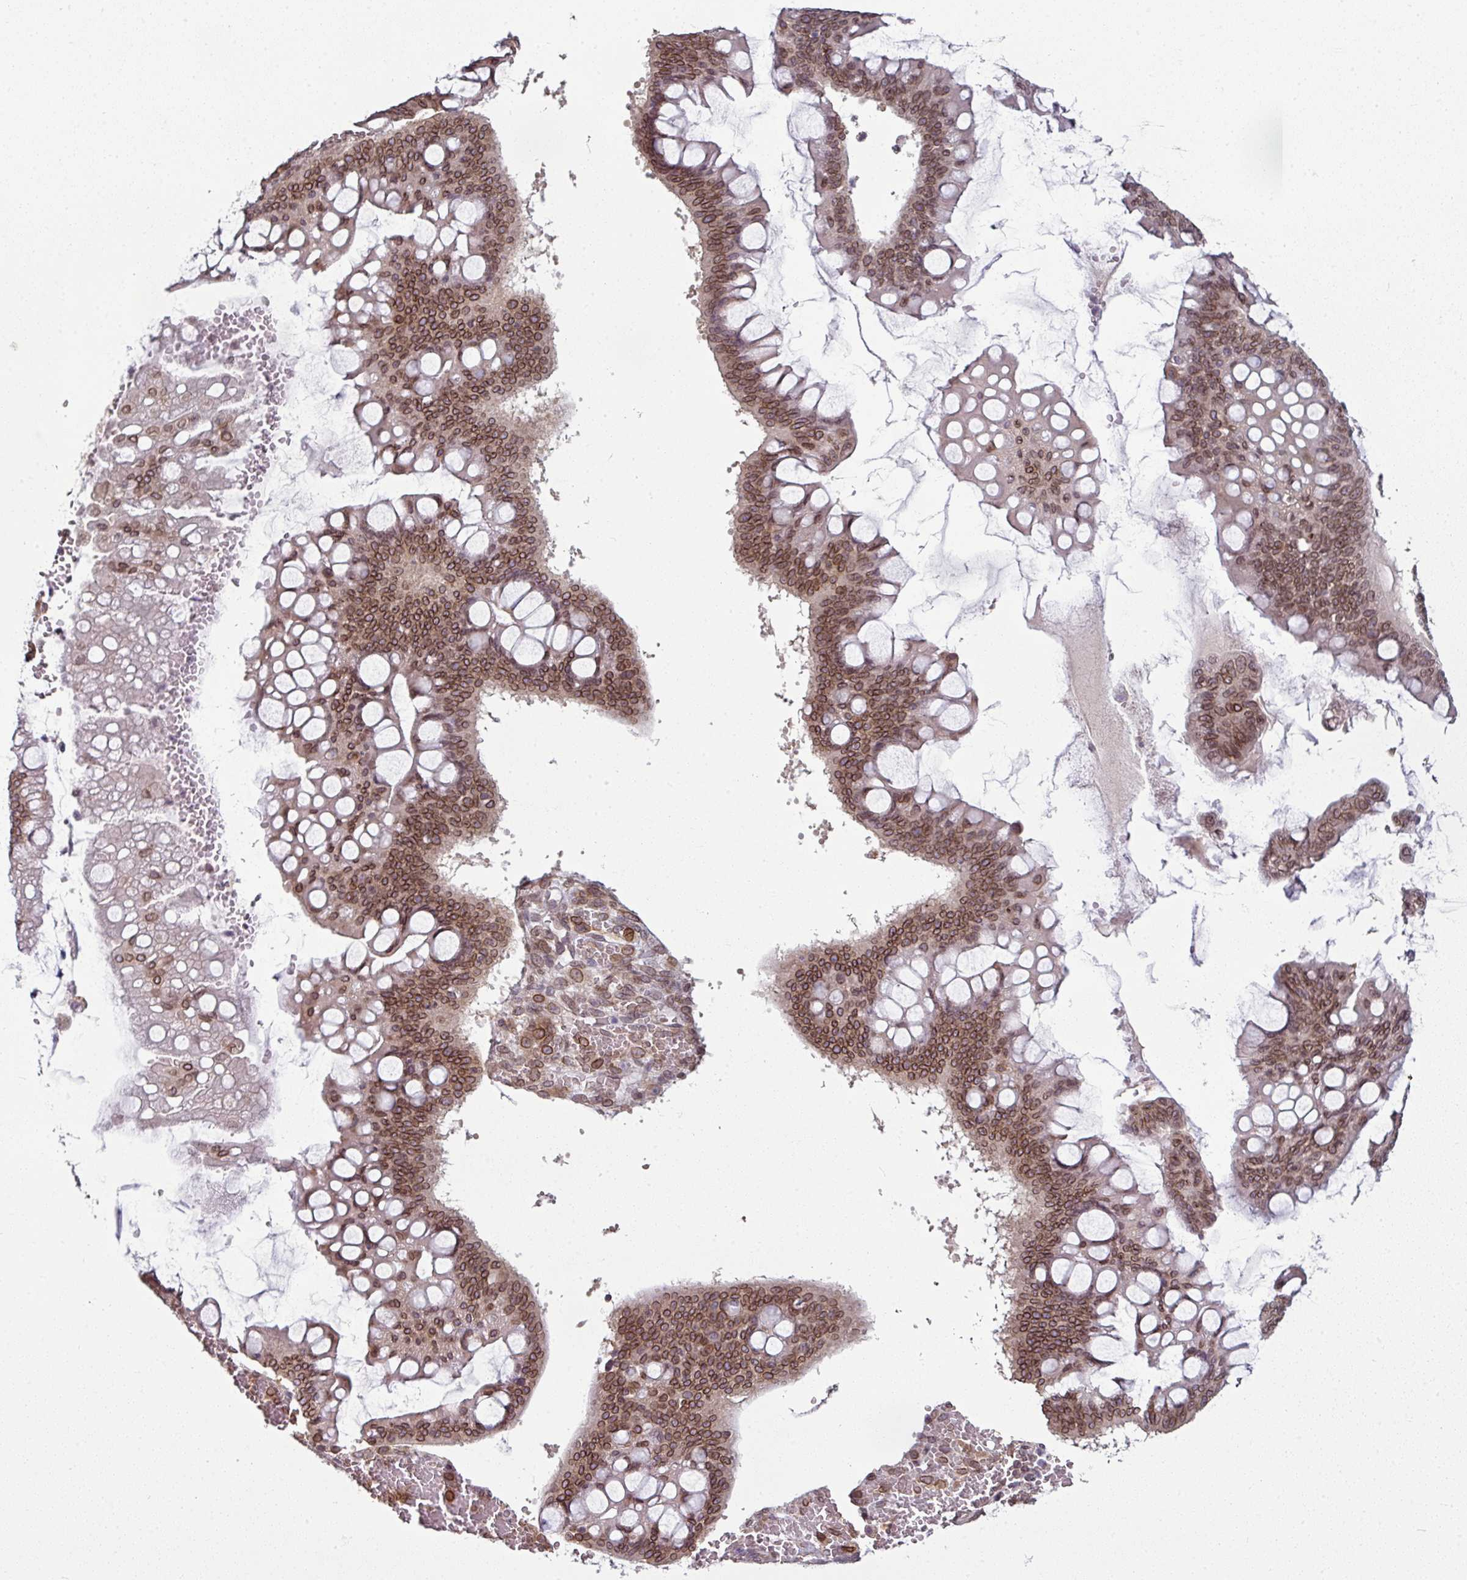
{"staining": {"intensity": "strong", "quantity": ">75%", "location": "cytoplasmic/membranous,nuclear"}, "tissue": "ovarian cancer", "cell_type": "Tumor cells", "image_type": "cancer", "snomed": [{"axis": "morphology", "description": "Cystadenocarcinoma, mucinous, NOS"}, {"axis": "topography", "description": "Ovary"}], "caption": "Brown immunohistochemical staining in ovarian cancer displays strong cytoplasmic/membranous and nuclear positivity in approximately >75% of tumor cells.", "gene": "RANGAP1", "patient": {"sex": "female", "age": 73}}